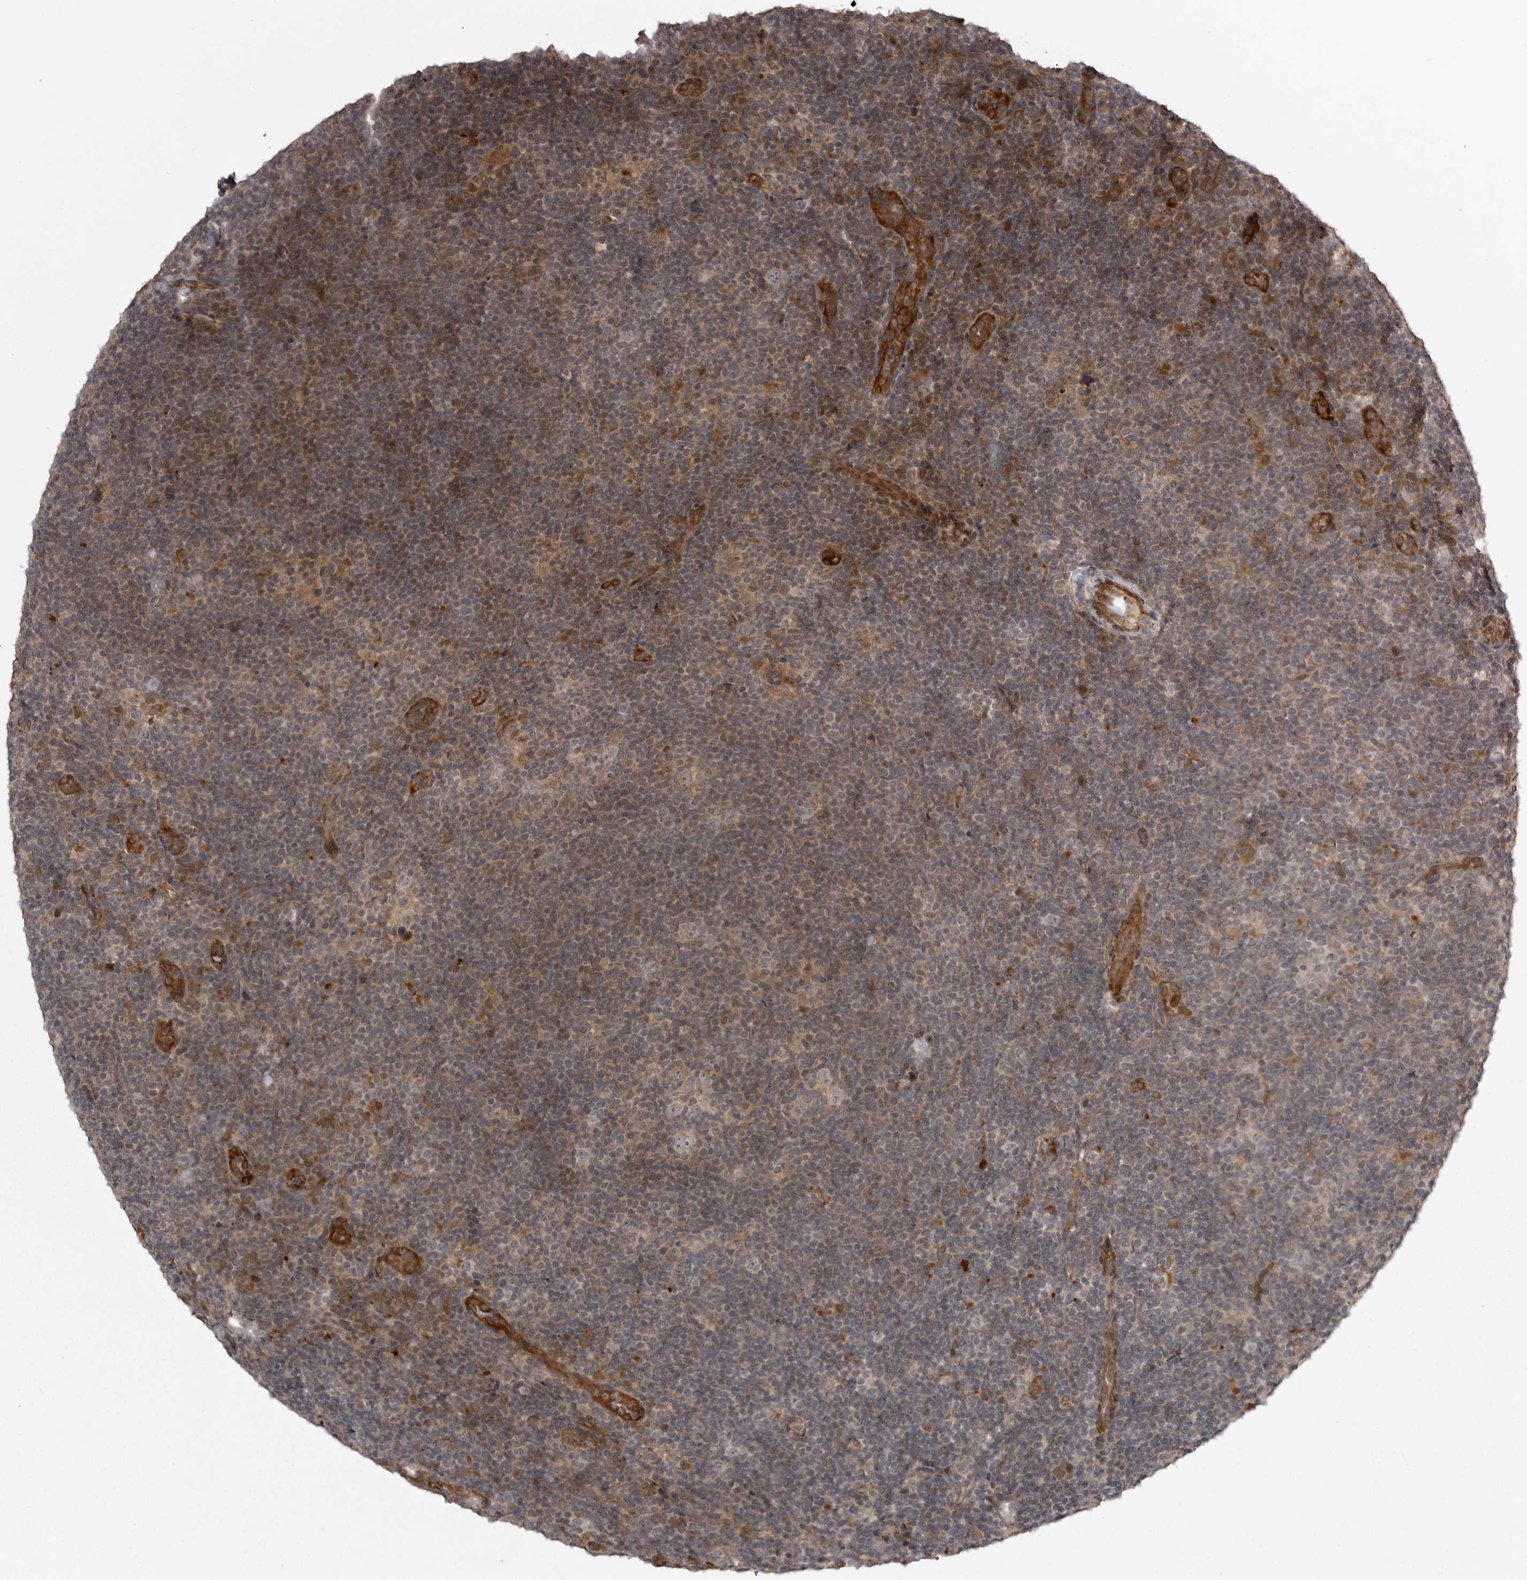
{"staining": {"intensity": "negative", "quantity": "none", "location": "none"}, "tissue": "lymphoma", "cell_type": "Tumor cells", "image_type": "cancer", "snomed": [{"axis": "morphology", "description": "Hodgkin's disease, NOS"}, {"axis": "topography", "description": "Lymph node"}], "caption": "Immunohistochemistry (IHC) of human Hodgkin's disease demonstrates no positivity in tumor cells. (DAB (3,3'-diaminobenzidine) immunohistochemistry (IHC) visualized using brightfield microscopy, high magnification).", "gene": "SNX16", "patient": {"sex": "female", "age": 57}}